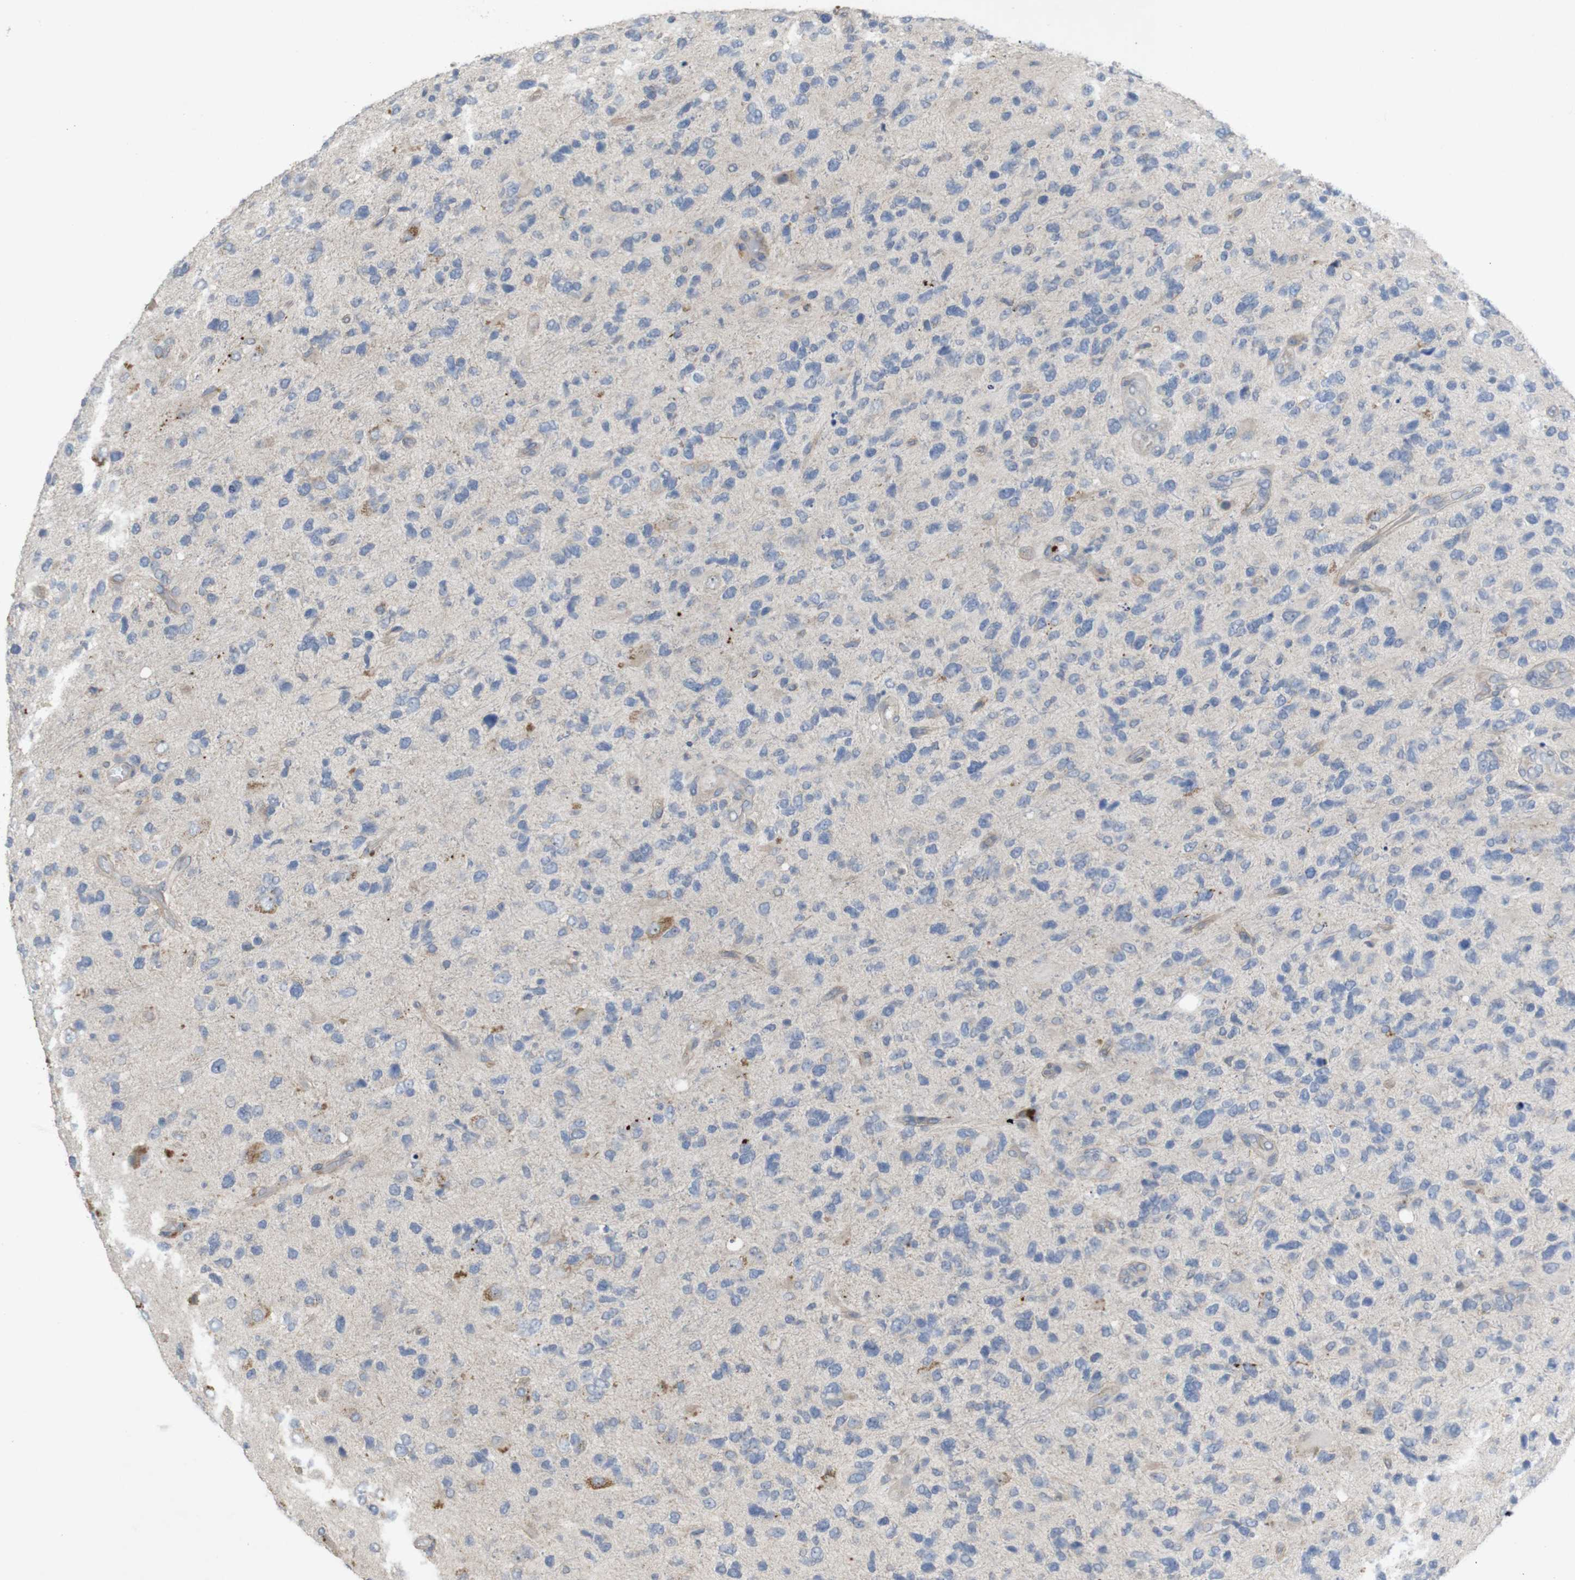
{"staining": {"intensity": "weak", "quantity": "<25%", "location": "cytoplasmic/membranous"}, "tissue": "glioma", "cell_type": "Tumor cells", "image_type": "cancer", "snomed": [{"axis": "morphology", "description": "Glioma, malignant, High grade"}, {"axis": "topography", "description": "Brain"}], "caption": "Protein analysis of glioma exhibits no significant positivity in tumor cells. Brightfield microscopy of immunohistochemistry (IHC) stained with DAB (brown) and hematoxylin (blue), captured at high magnification.", "gene": "TSPAN14", "patient": {"sex": "female", "age": 58}}